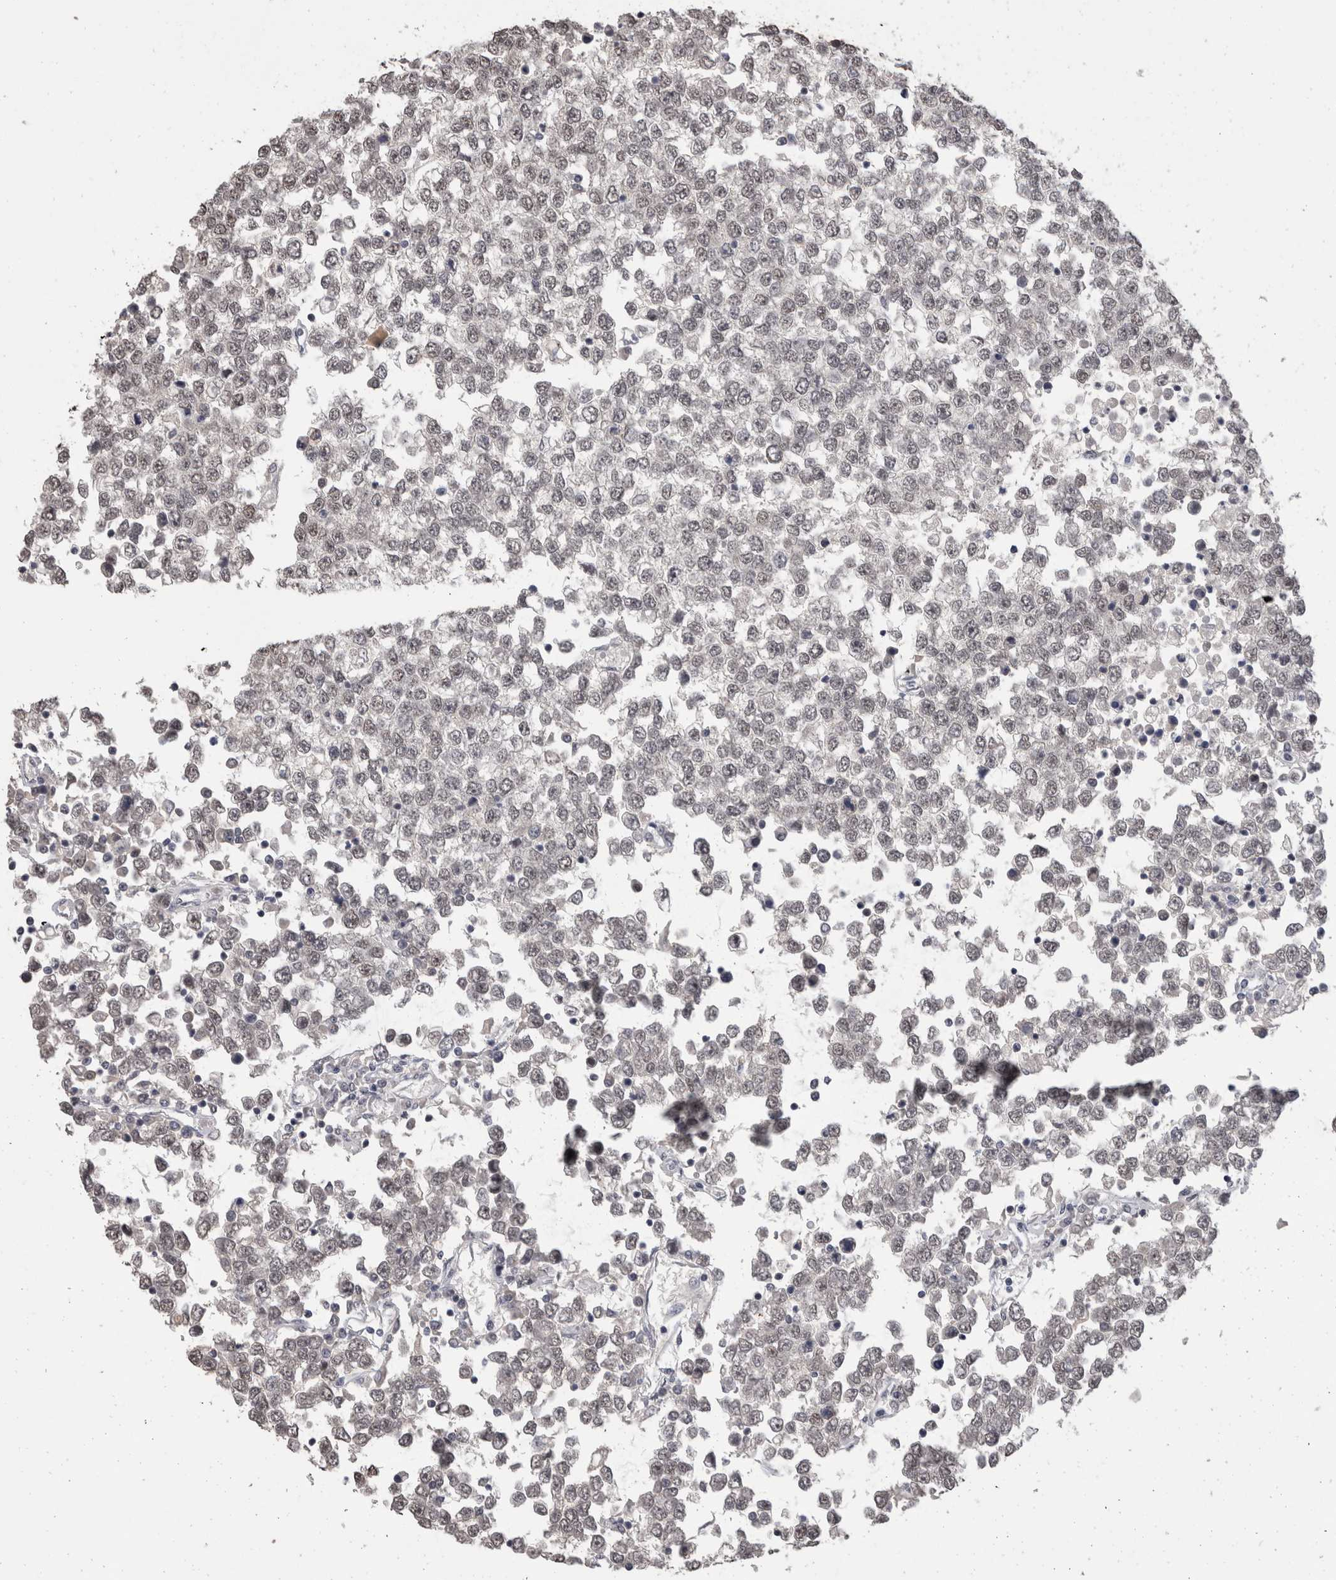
{"staining": {"intensity": "weak", "quantity": ">75%", "location": "nuclear"}, "tissue": "testis cancer", "cell_type": "Tumor cells", "image_type": "cancer", "snomed": [{"axis": "morphology", "description": "Seminoma, NOS"}, {"axis": "topography", "description": "Testis"}], "caption": "IHC photomicrograph of neoplastic tissue: human testis cancer stained using immunohistochemistry displays low levels of weak protein expression localized specifically in the nuclear of tumor cells, appearing as a nuclear brown color.", "gene": "DDX17", "patient": {"sex": "male", "age": 65}}